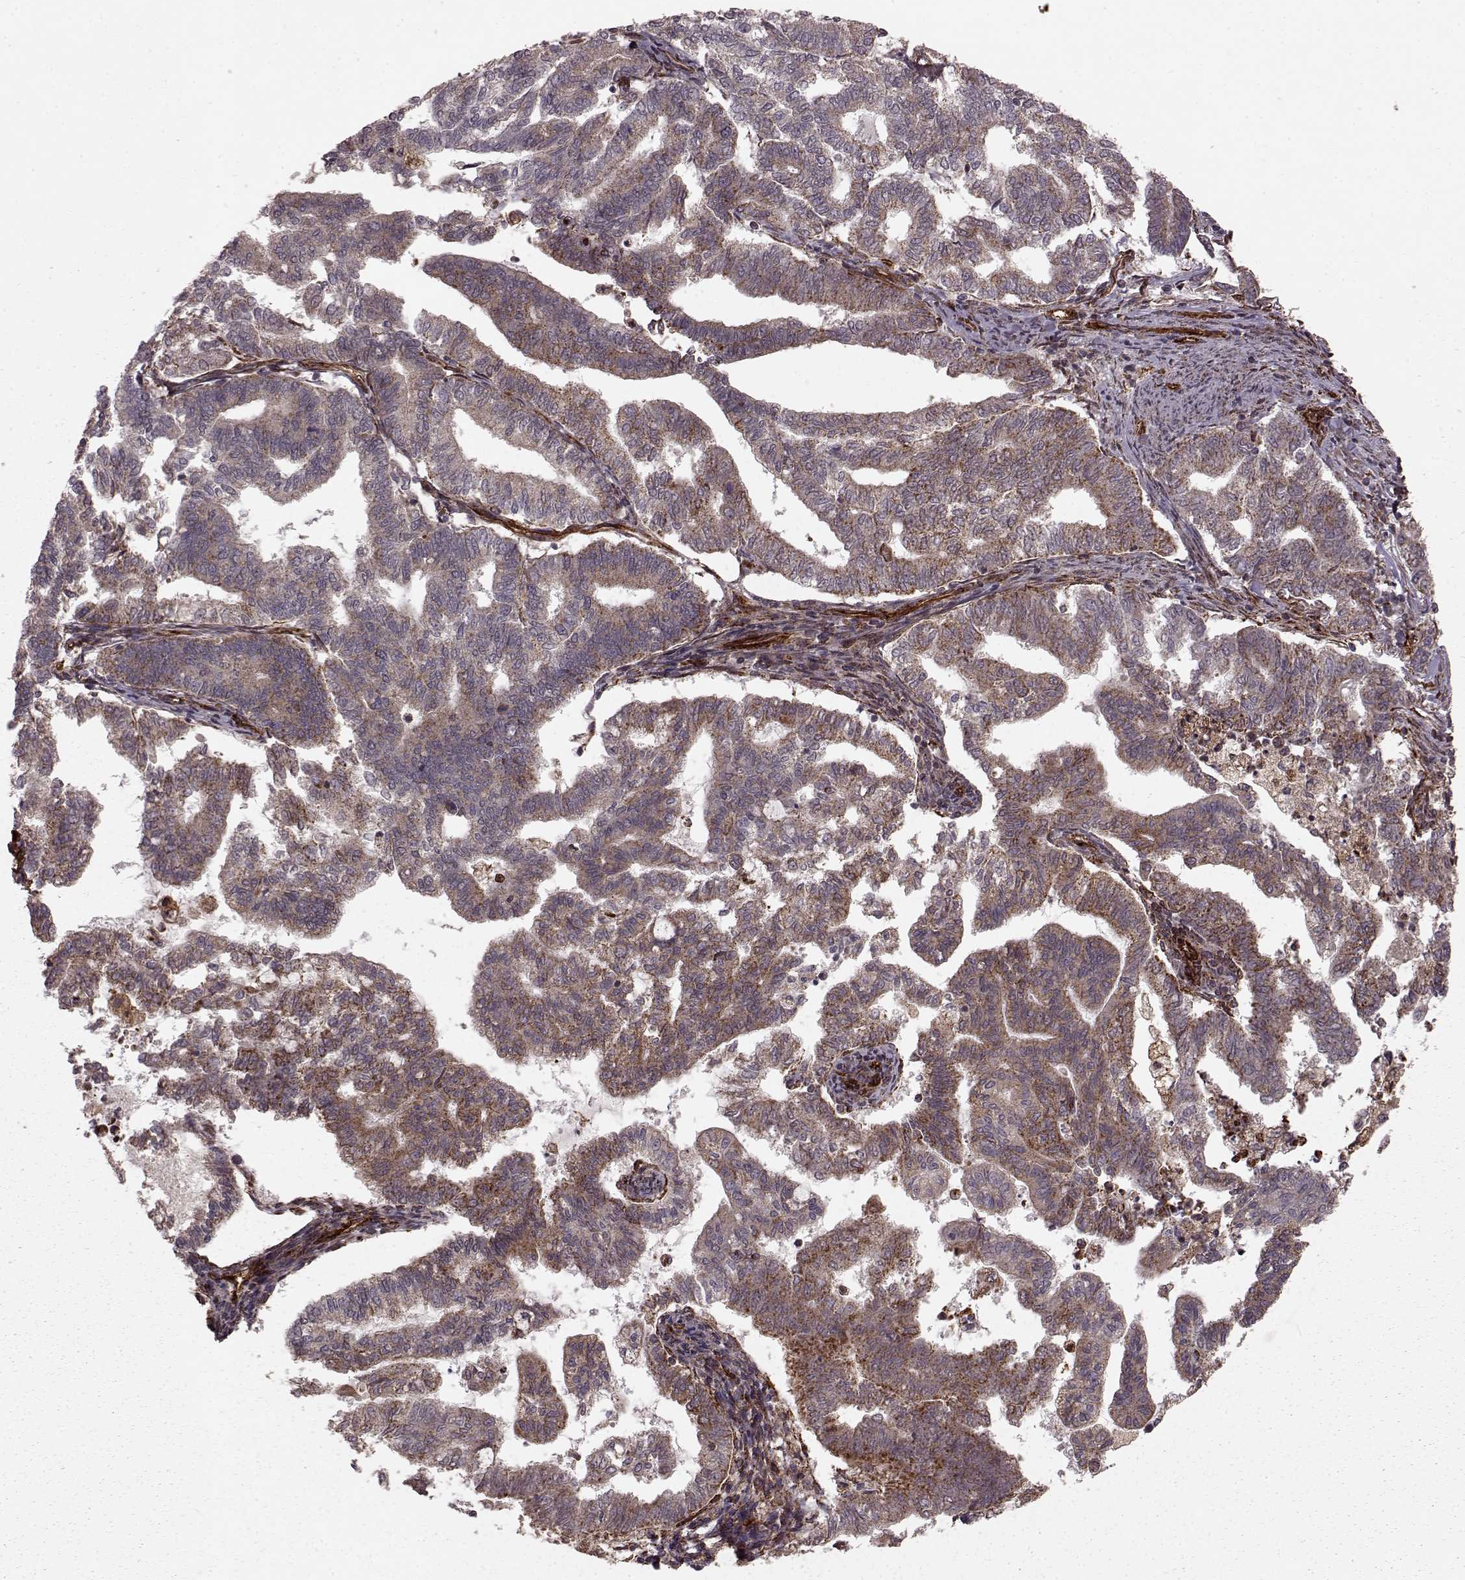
{"staining": {"intensity": "weak", "quantity": ">75%", "location": "cytoplasmic/membranous"}, "tissue": "endometrial cancer", "cell_type": "Tumor cells", "image_type": "cancer", "snomed": [{"axis": "morphology", "description": "Adenocarcinoma, NOS"}, {"axis": "topography", "description": "Endometrium"}], "caption": "Endometrial adenocarcinoma stained for a protein (brown) exhibits weak cytoplasmic/membranous positive staining in approximately >75% of tumor cells.", "gene": "FXN", "patient": {"sex": "female", "age": 79}}